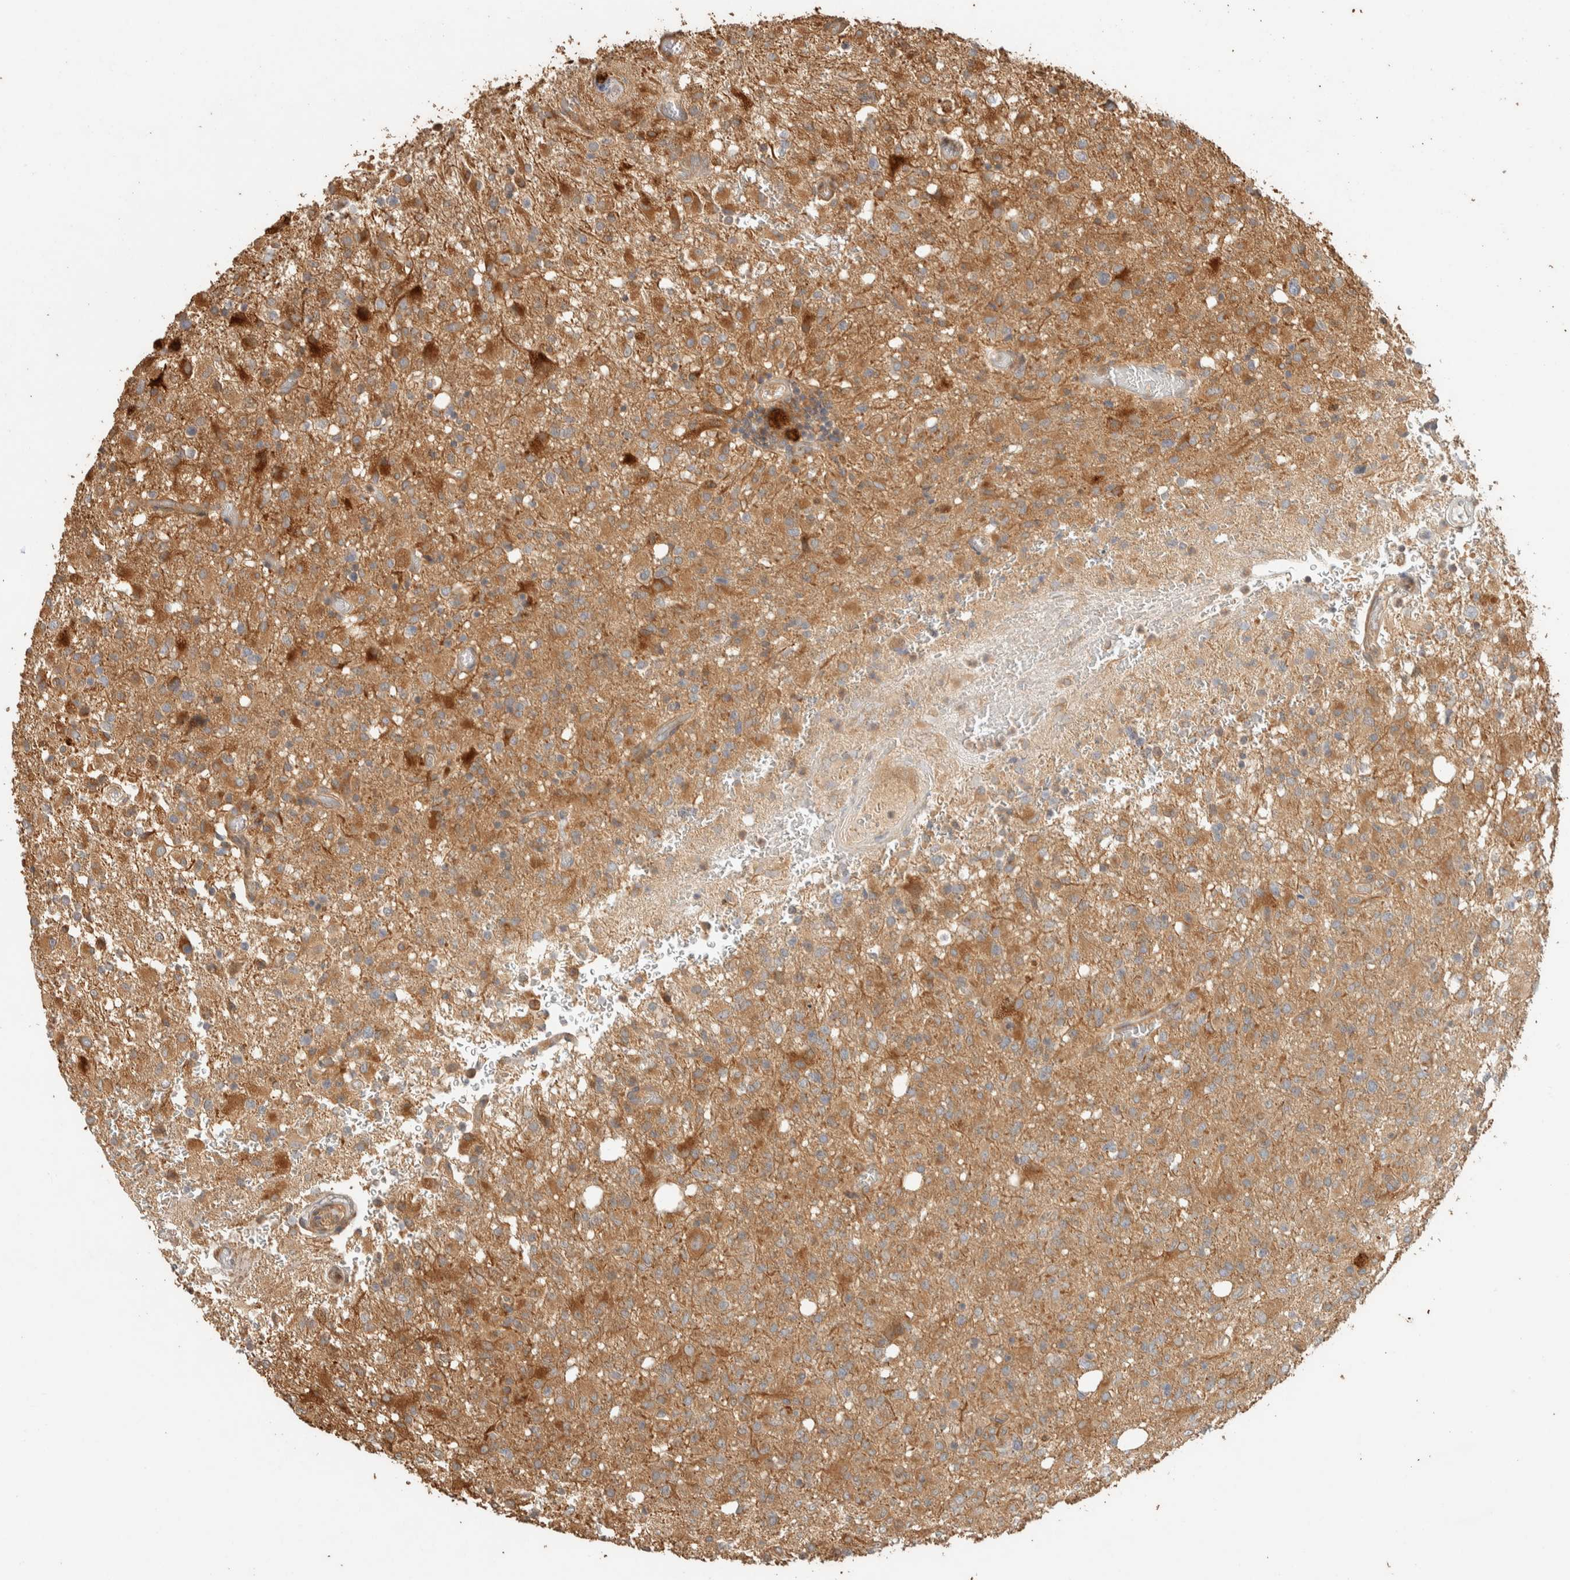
{"staining": {"intensity": "moderate", "quantity": ">75%", "location": "cytoplasmic/membranous"}, "tissue": "glioma", "cell_type": "Tumor cells", "image_type": "cancer", "snomed": [{"axis": "morphology", "description": "Glioma, malignant, High grade"}, {"axis": "topography", "description": "Brain"}], "caption": "A micrograph of glioma stained for a protein displays moderate cytoplasmic/membranous brown staining in tumor cells.", "gene": "EXOC7", "patient": {"sex": "female", "age": 57}}